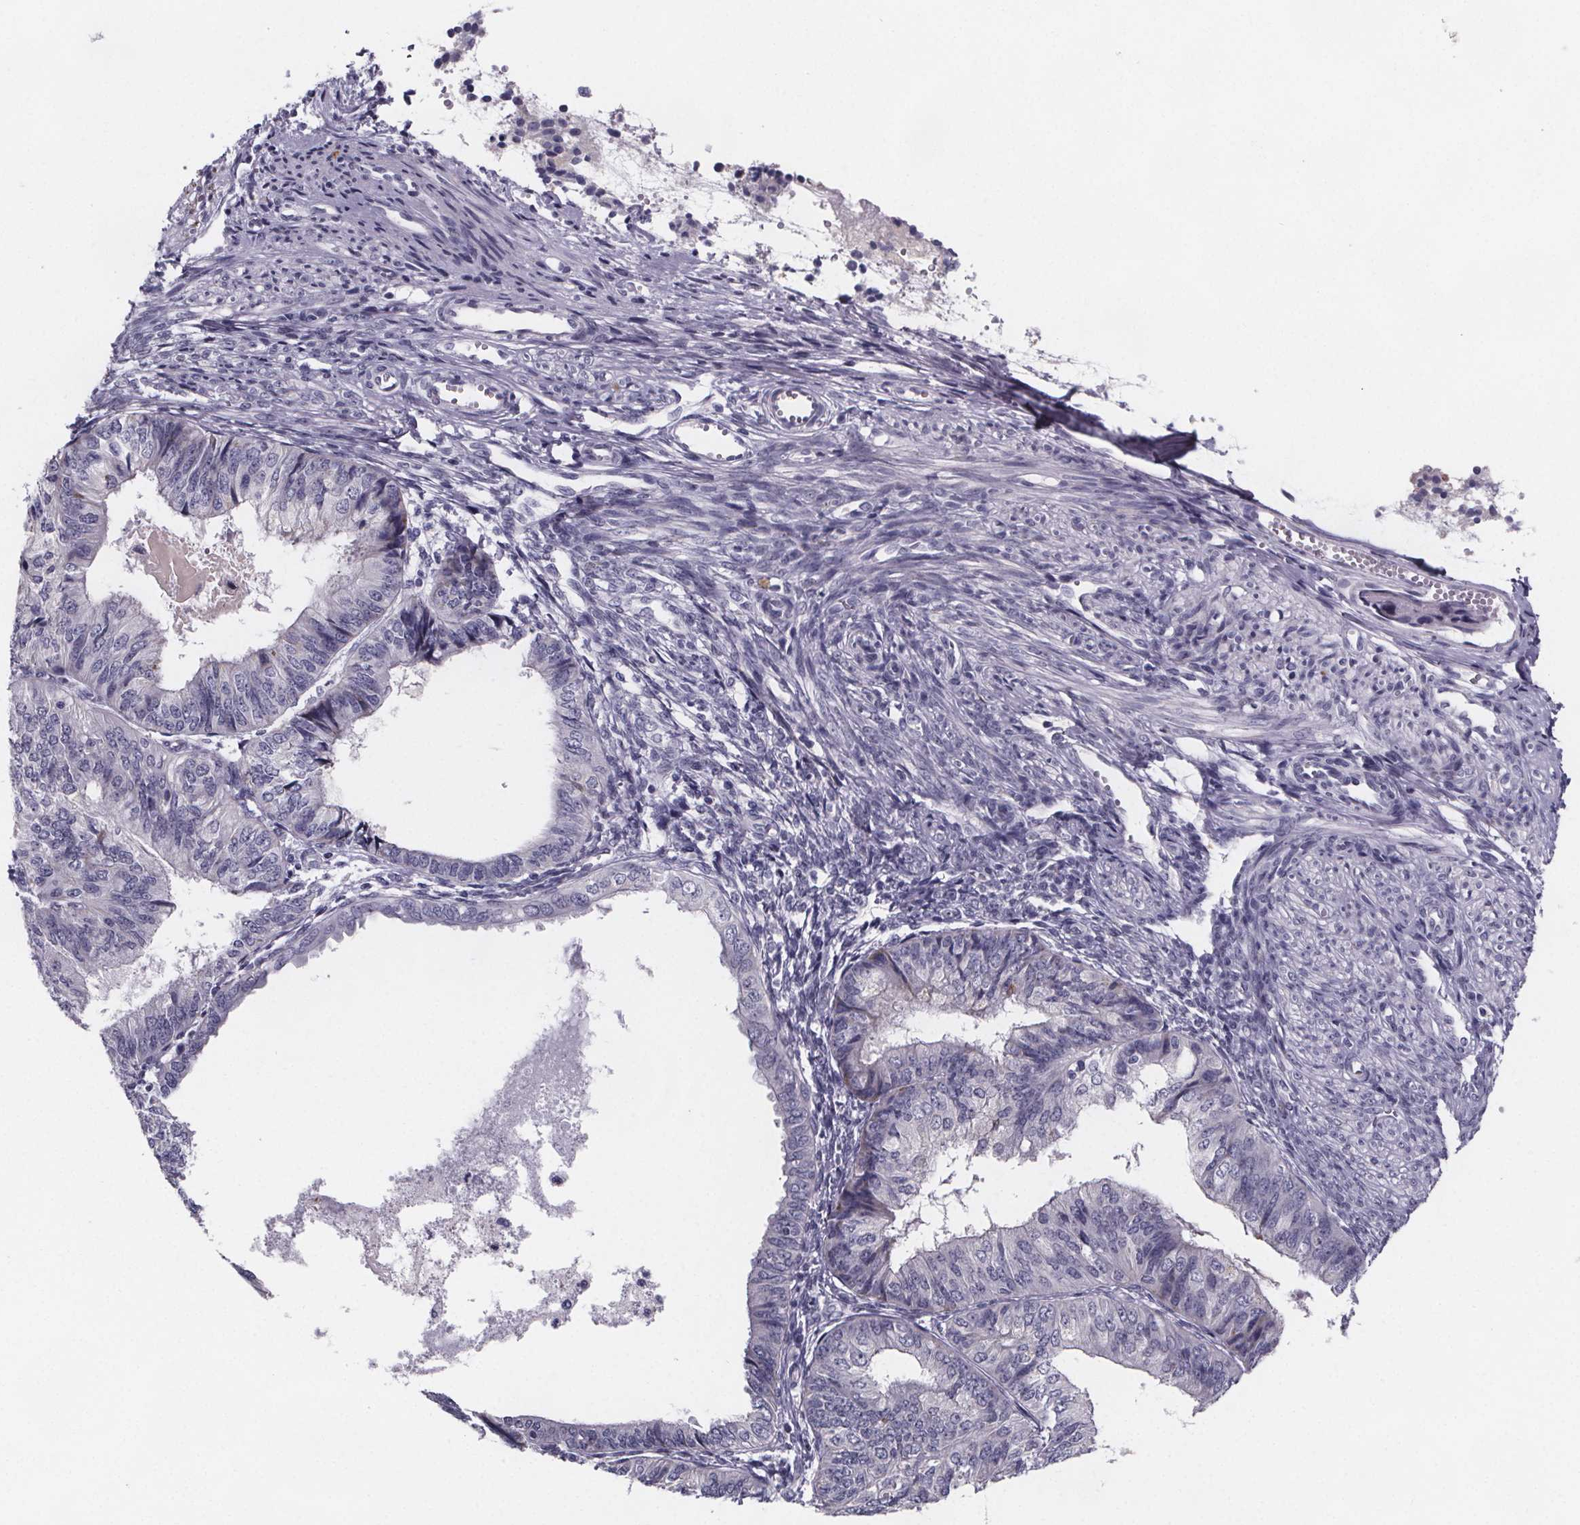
{"staining": {"intensity": "negative", "quantity": "none", "location": "none"}, "tissue": "endometrial cancer", "cell_type": "Tumor cells", "image_type": "cancer", "snomed": [{"axis": "morphology", "description": "Adenocarcinoma, NOS"}, {"axis": "topography", "description": "Endometrium"}], "caption": "Endometrial cancer (adenocarcinoma) was stained to show a protein in brown. There is no significant expression in tumor cells. (DAB immunohistochemistry with hematoxylin counter stain).", "gene": "PAH", "patient": {"sex": "female", "age": 58}}